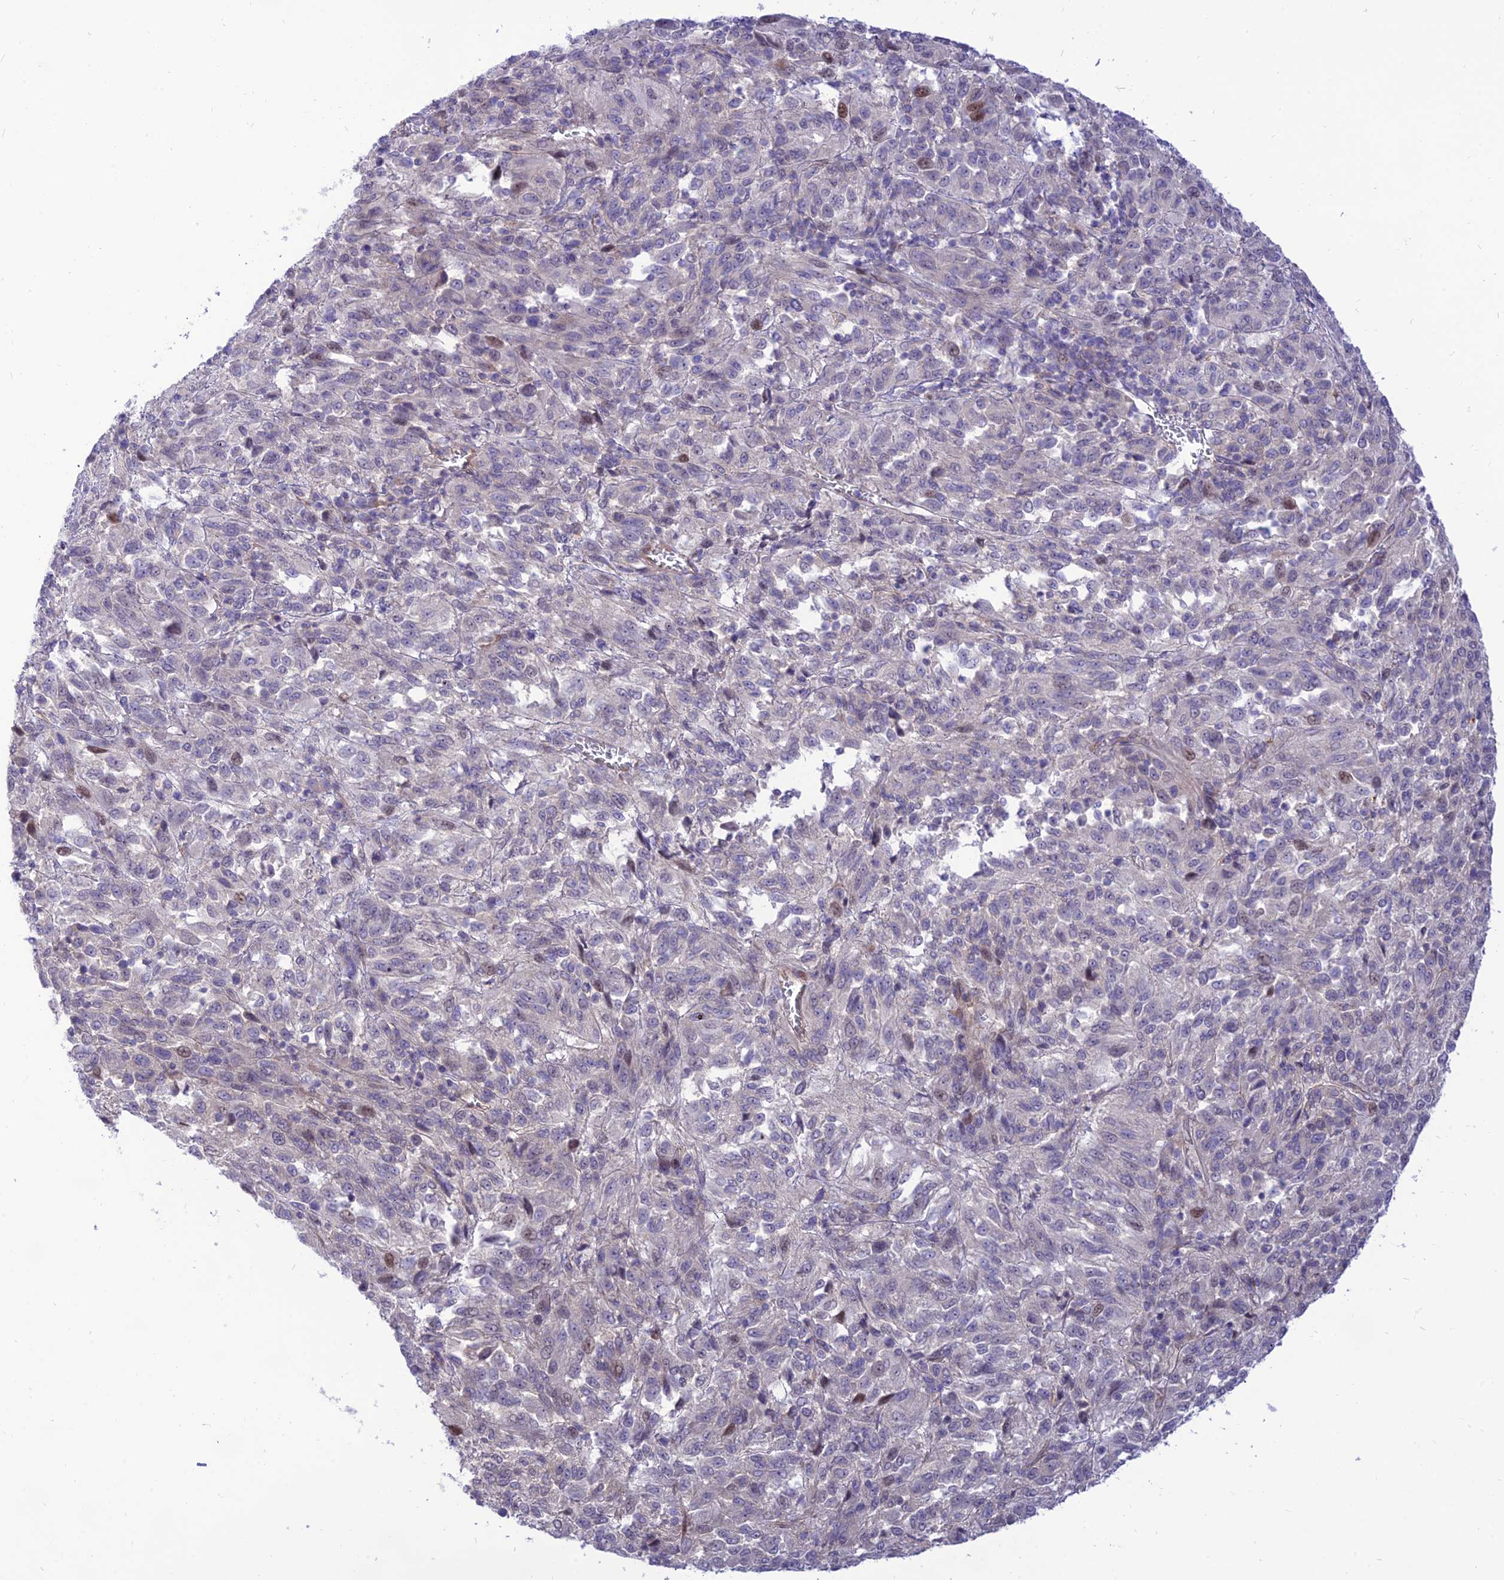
{"staining": {"intensity": "negative", "quantity": "none", "location": "none"}, "tissue": "melanoma", "cell_type": "Tumor cells", "image_type": "cancer", "snomed": [{"axis": "morphology", "description": "Malignant melanoma, Metastatic site"}, {"axis": "topography", "description": "Lung"}], "caption": "Photomicrograph shows no significant protein staining in tumor cells of melanoma.", "gene": "KCNAB1", "patient": {"sex": "male", "age": 64}}